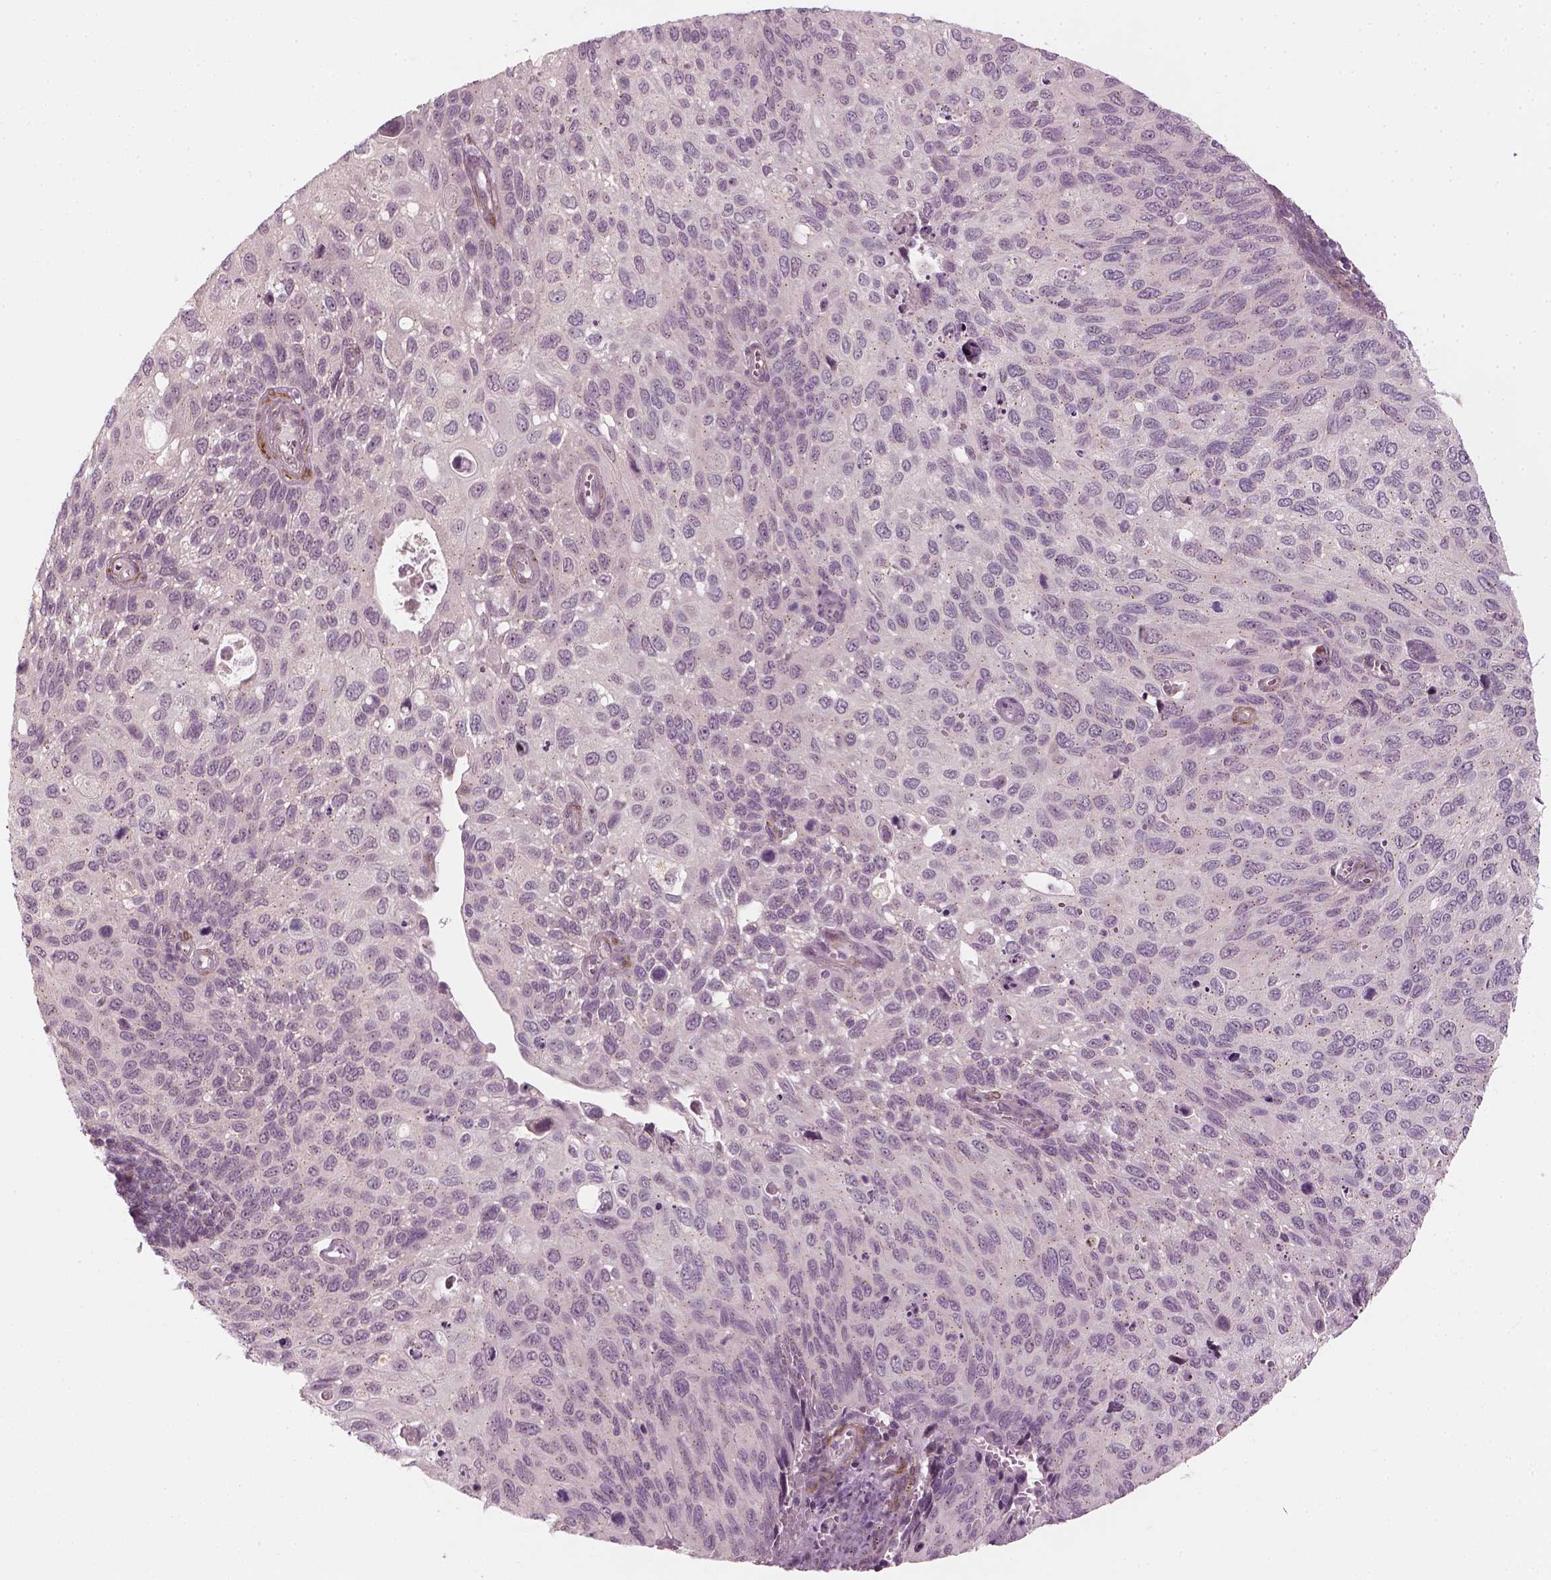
{"staining": {"intensity": "negative", "quantity": "none", "location": "none"}, "tissue": "cervical cancer", "cell_type": "Tumor cells", "image_type": "cancer", "snomed": [{"axis": "morphology", "description": "Squamous cell carcinoma, NOS"}, {"axis": "topography", "description": "Cervix"}], "caption": "Human cervical cancer (squamous cell carcinoma) stained for a protein using immunohistochemistry reveals no positivity in tumor cells.", "gene": "MLIP", "patient": {"sex": "female", "age": 70}}